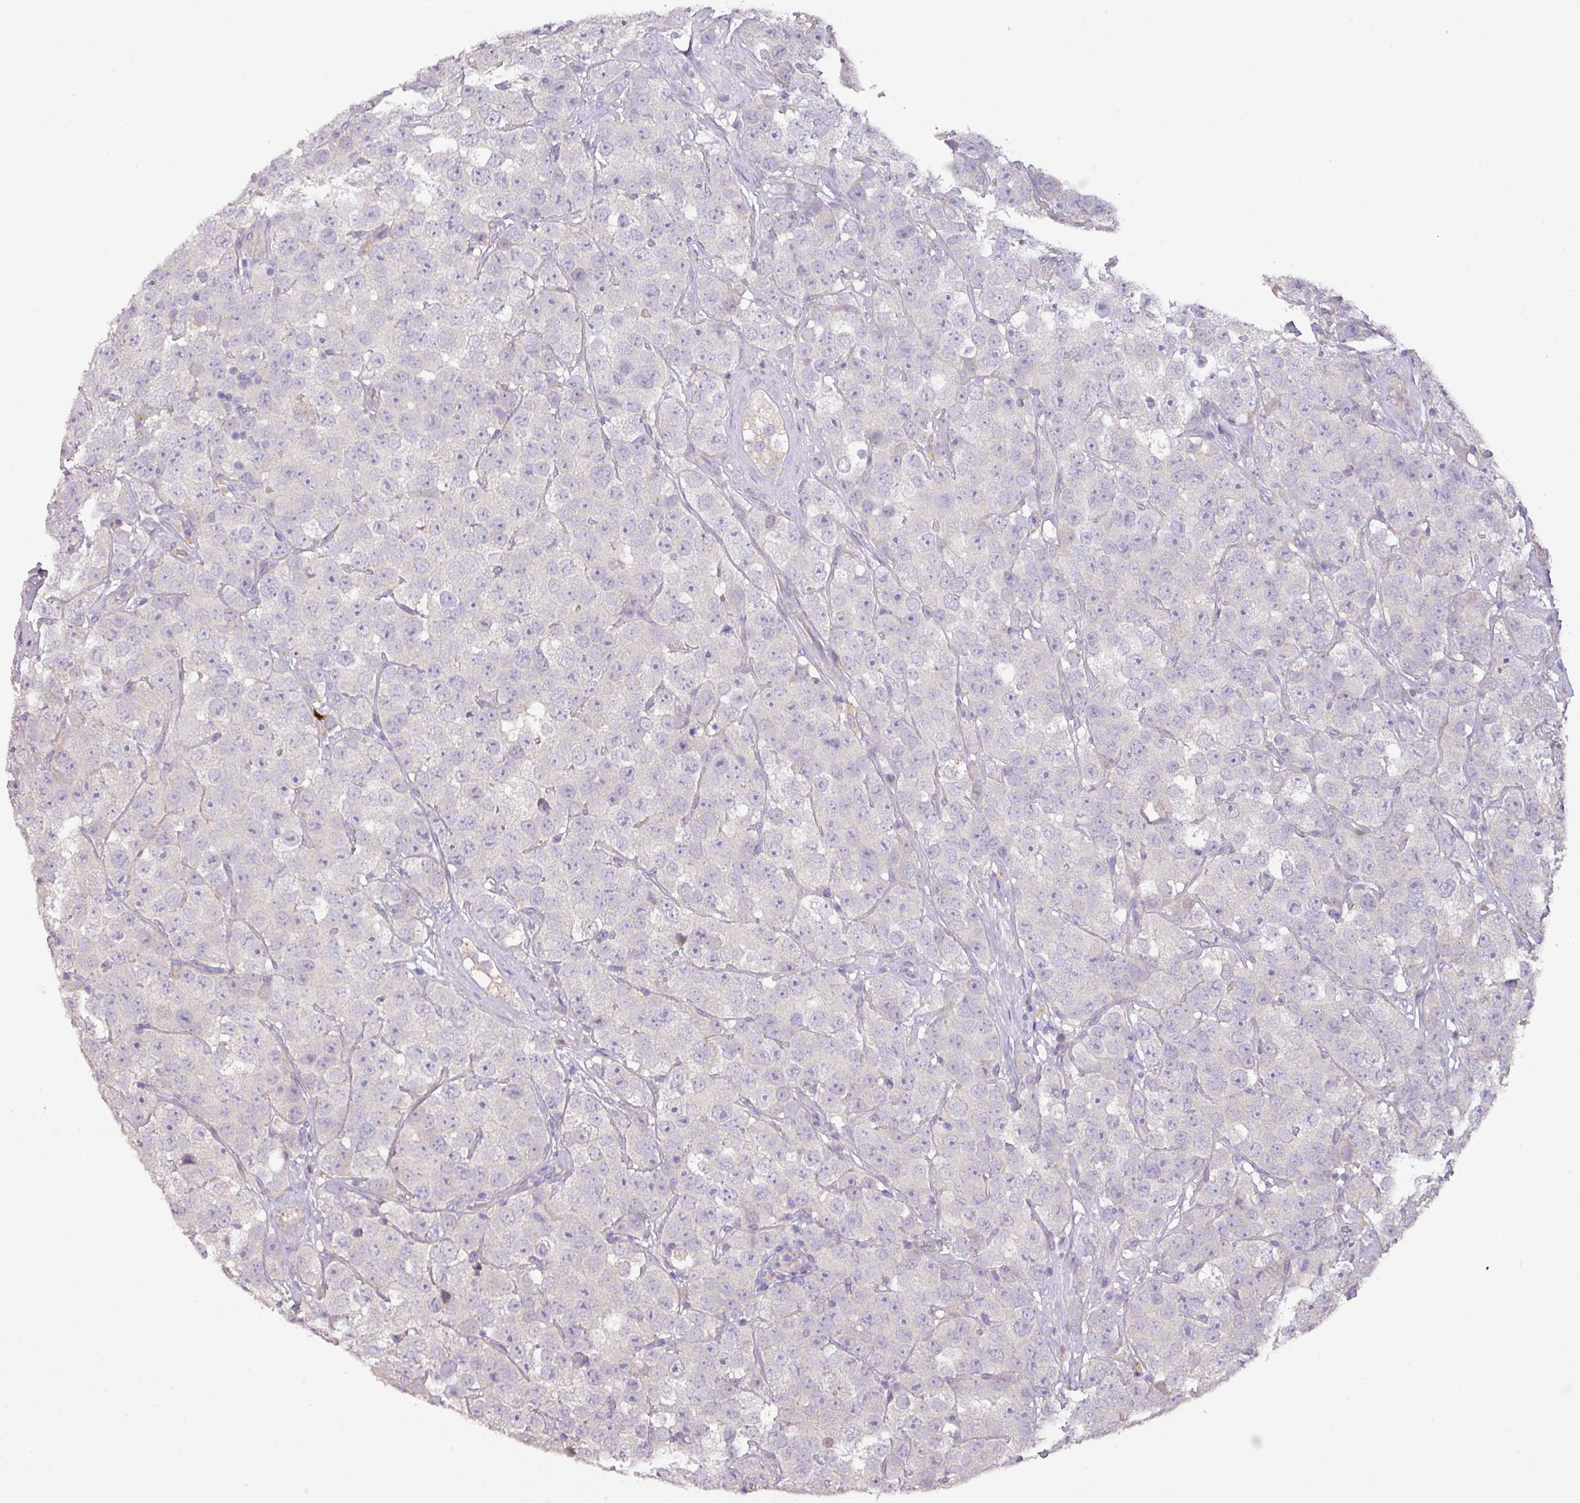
{"staining": {"intensity": "negative", "quantity": "none", "location": "none"}, "tissue": "testis cancer", "cell_type": "Tumor cells", "image_type": "cancer", "snomed": [{"axis": "morphology", "description": "Seminoma, NOS"}, {"axis": "topography", "description": "Testis"}], "caption": "There is no significant staining in tumor cells of seminoma (testis).", "gene": "PRADC1", "patient": {"sex": "male", "age": 28}}